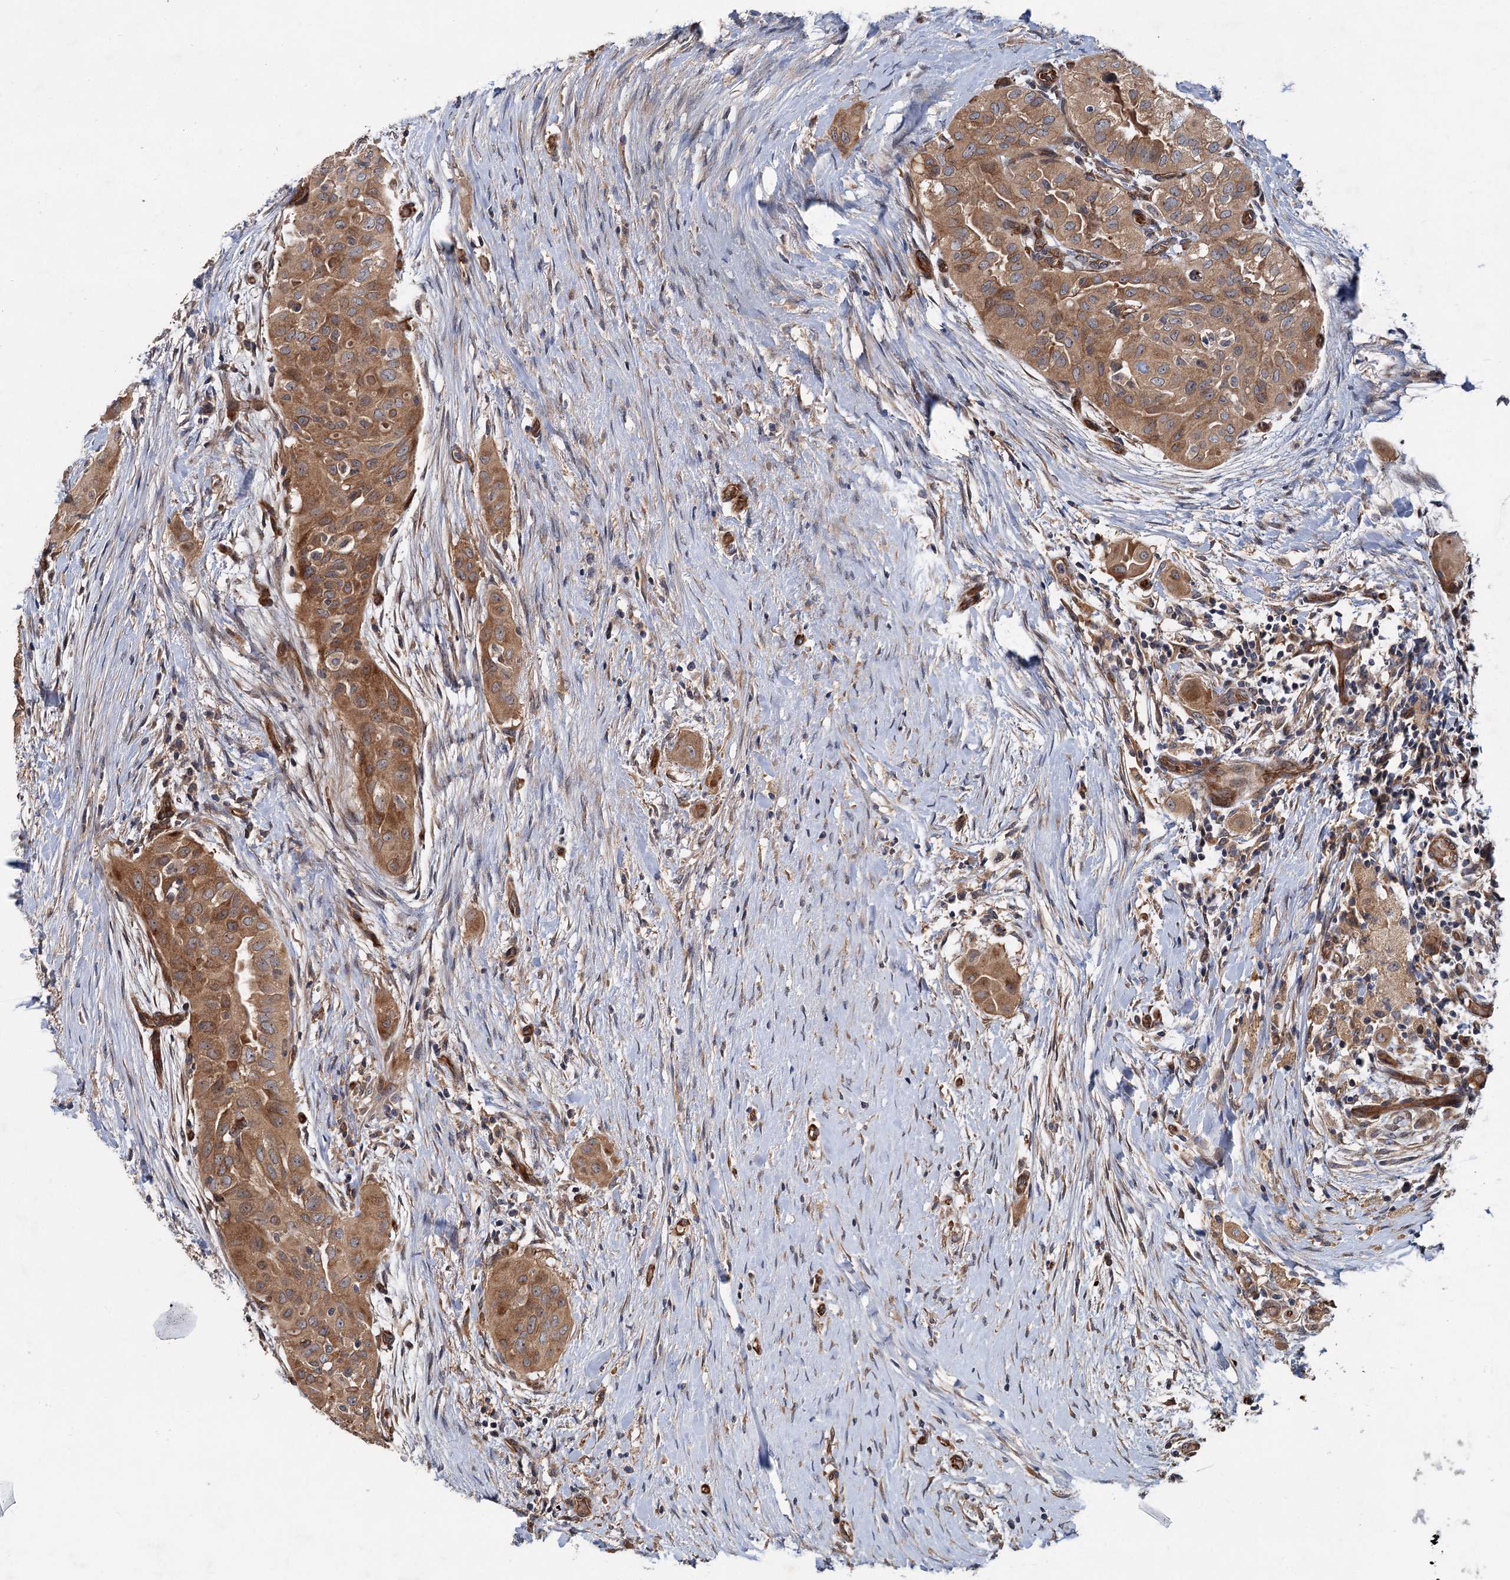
{"staining": {"intensity": "moderate", "quantity": ">75%", "location": "cytoplasmic/membranous"}, "tissue": "thyroid cancer", "cell_type": "Tumor cells", "image_type": "cancer", "snomed": [{"axis": "morphology", "description": "Papillary adenocarcinoma, NOS"}, {"axis": "topography", "description": "Thyroid gland"}], "caption": "Protein expression analysis of human thyroid cancer reveals moderate cytoplasmic/membranous staining in about >75% of tumor cells. Immunohistochemistry stains the protein of interest in brown and the nuclei are stained blue.", "gene": "PKN2", "patient": {"sex": "female", "age": 59}}